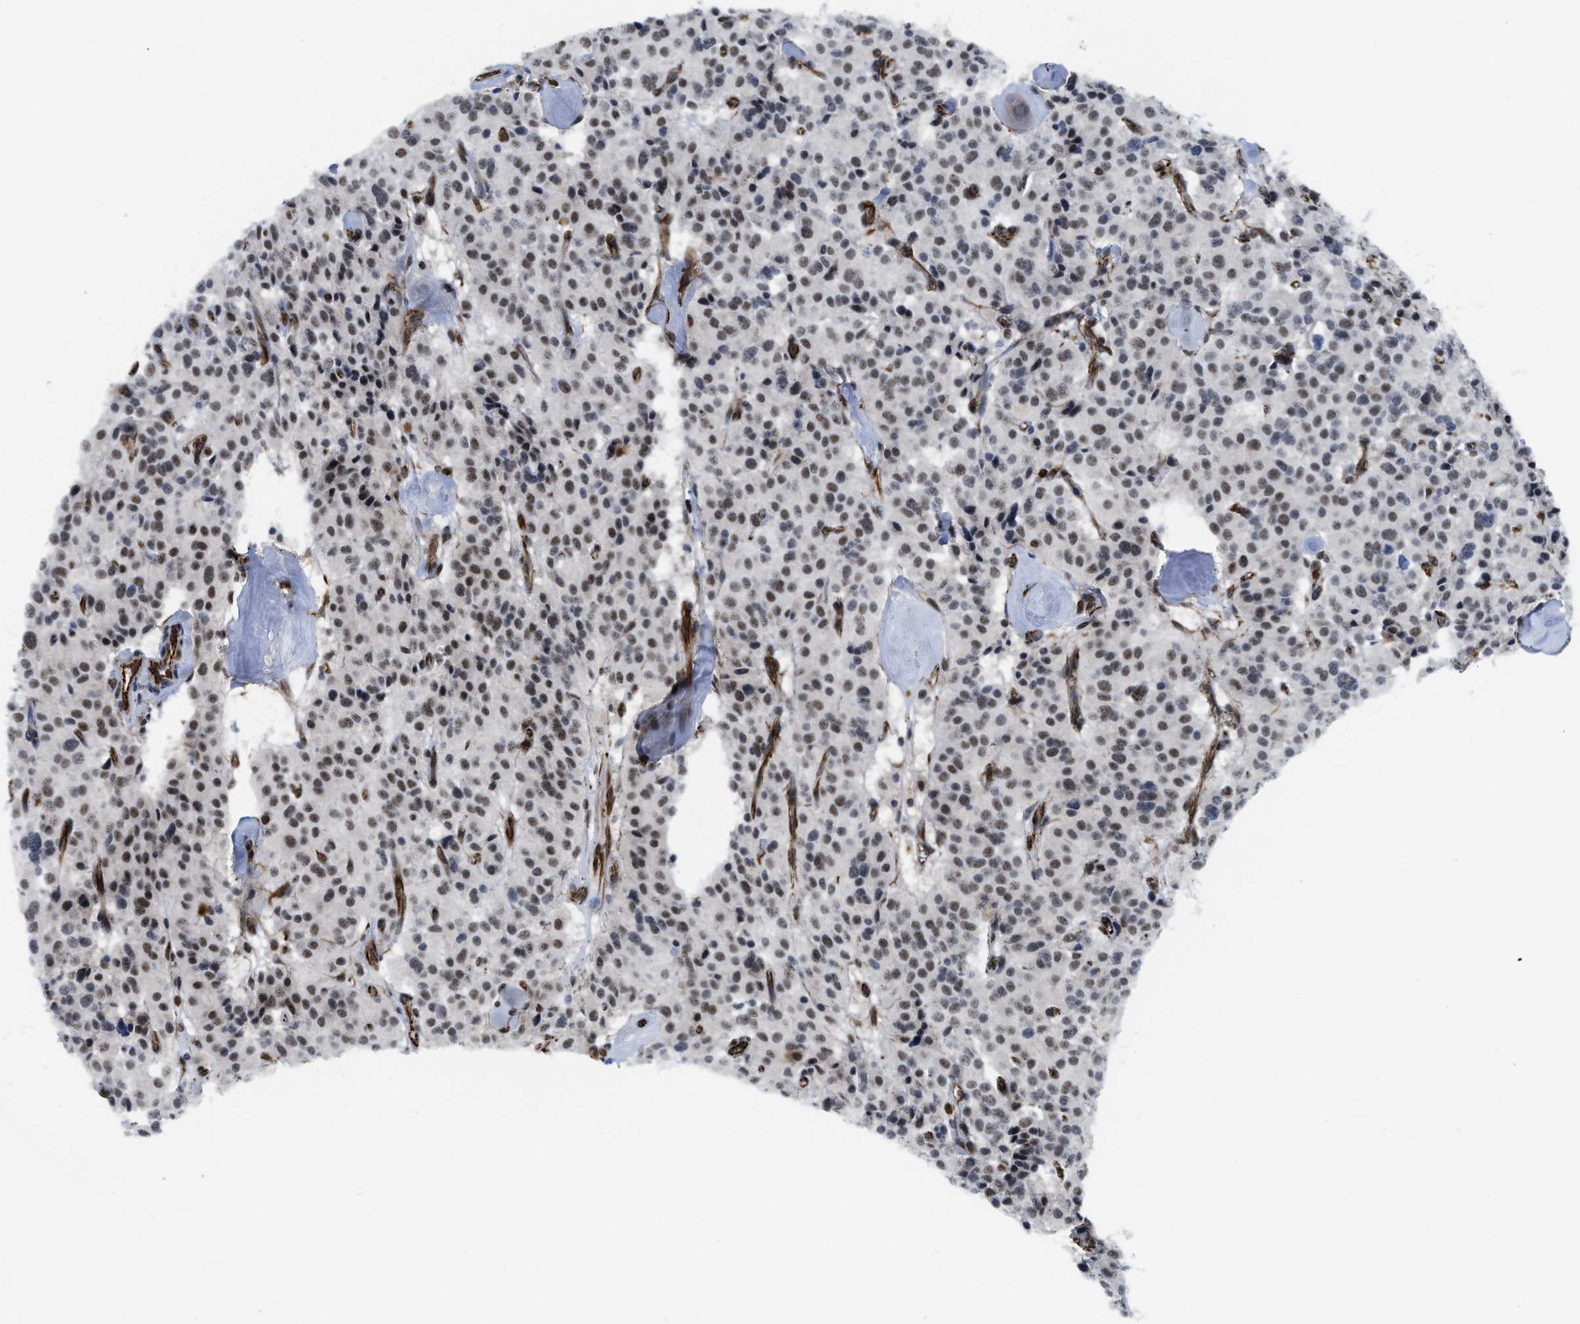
{"staining": {"intensity": "moderate", "quantity": ">75%", "location": "nuclear"}, "tissue": "carcinoid", "cell_type": "Tumor cells", "image_type": "cancer", "snomed": [{"axis": "morphology", "description": "Carcinoid, malignant, NOS"}, {"axis": "topography", "description": "Lung"}], "caption": "Immunohistochemical staining of carcinoid demonstrates moderate nuclear protein expression in approximately >75% of tumor cells.", "gene": "LRRC8B", "patient": {"sex": "male", "age": 30}}